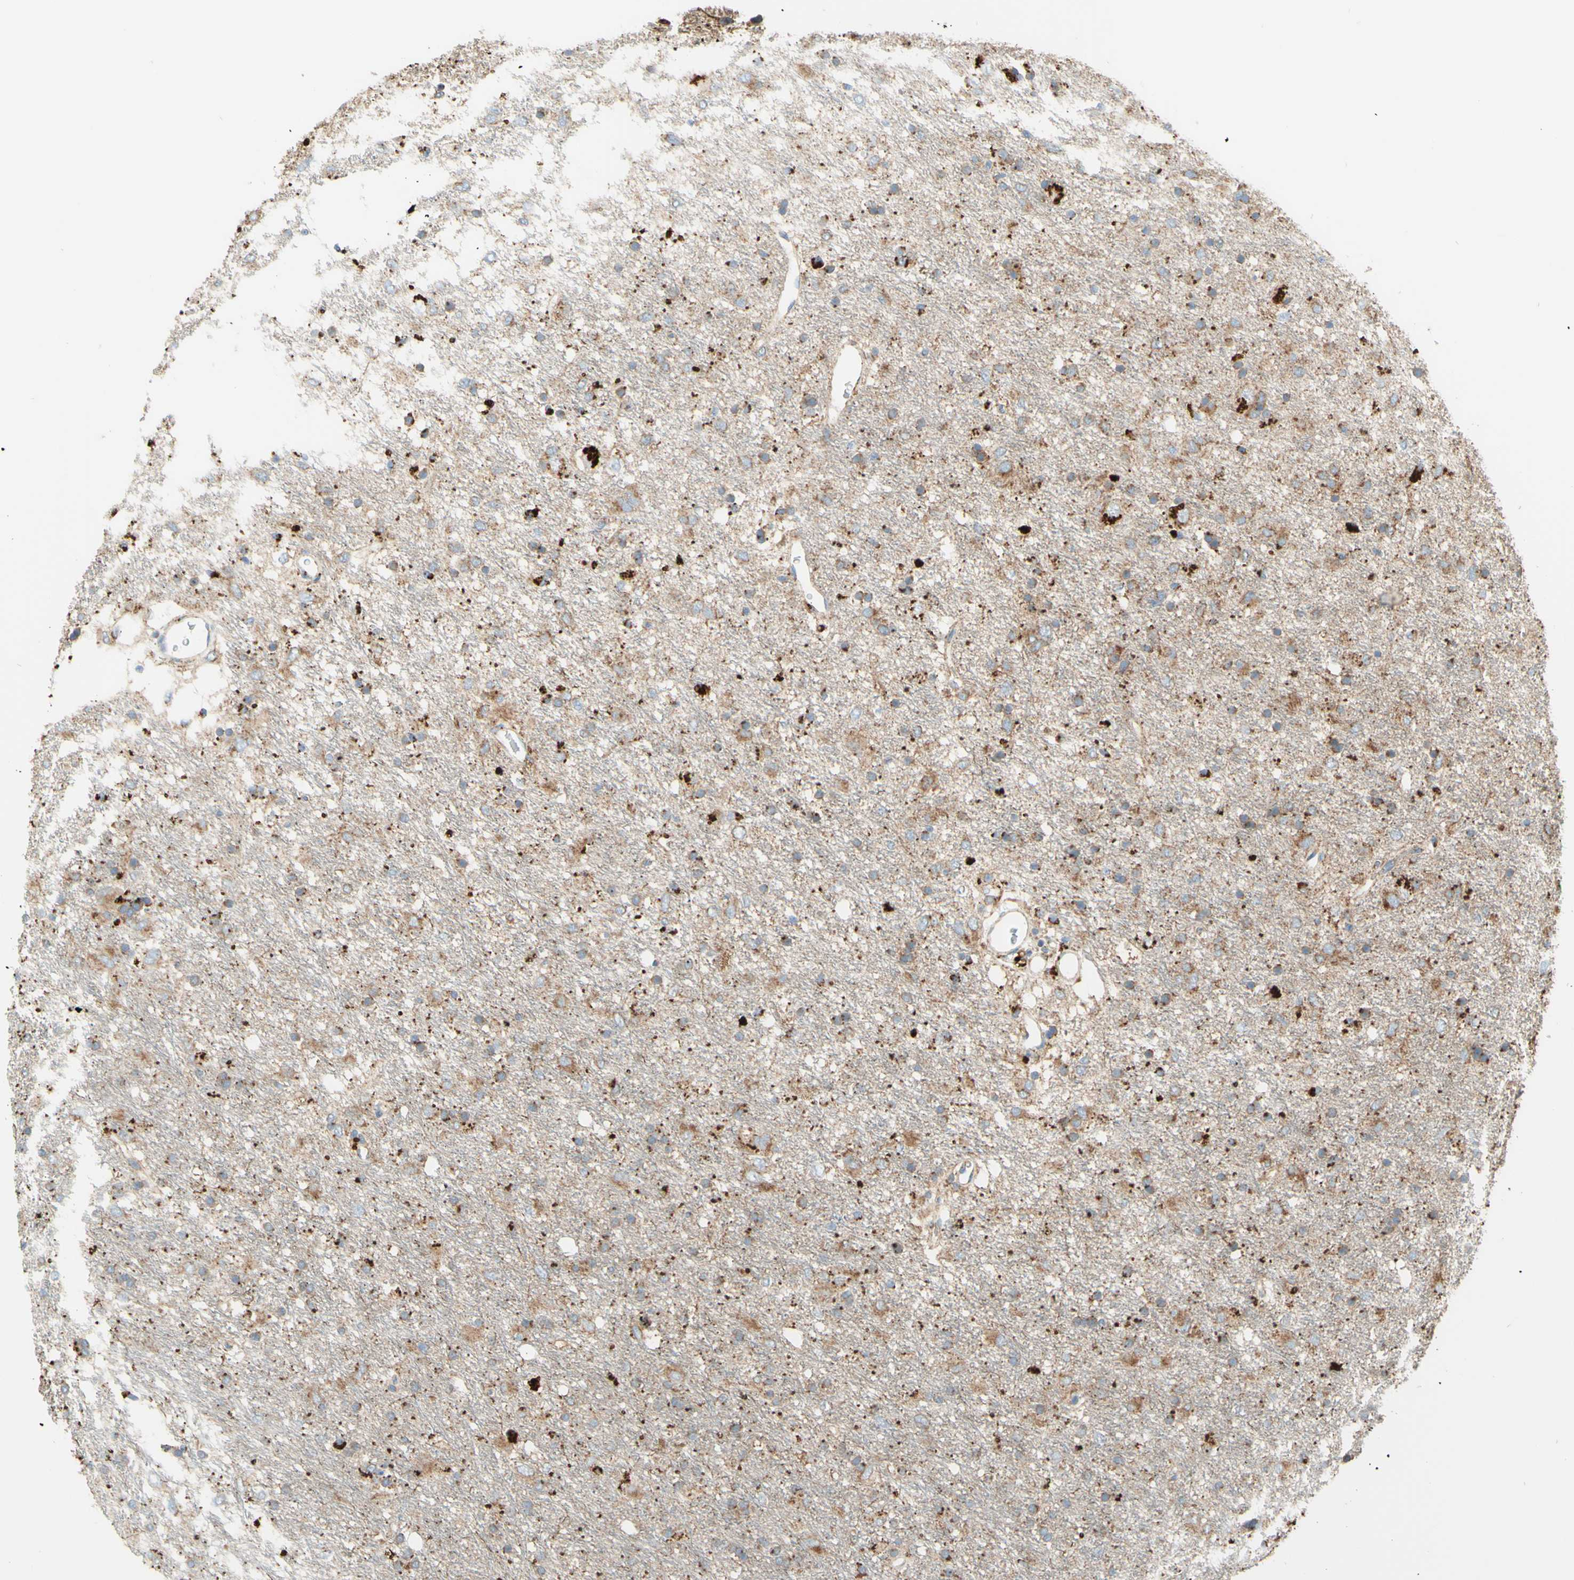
{"staining": {"intensity": "moderate", "quantity": "25%-75%", "location": "cytoplasmic/membranous"}, "tissue": "glioma", "cell_type": "Tumor cells", "image_type": "cancer", "snomed": [{"axis": "morphology", "description": "Glioma, malignant, Low grade"}, {"axis": "topography", "description": "Brain"}], "caption": "Glioma was stained to show a protein in brown. There is medium levels of moderate cytoplasmic/membranous positivity in approximately 25%-75% of tumor cells.", "gene": "ARMC10", "patient": {"sex": "male", "age": 77}}